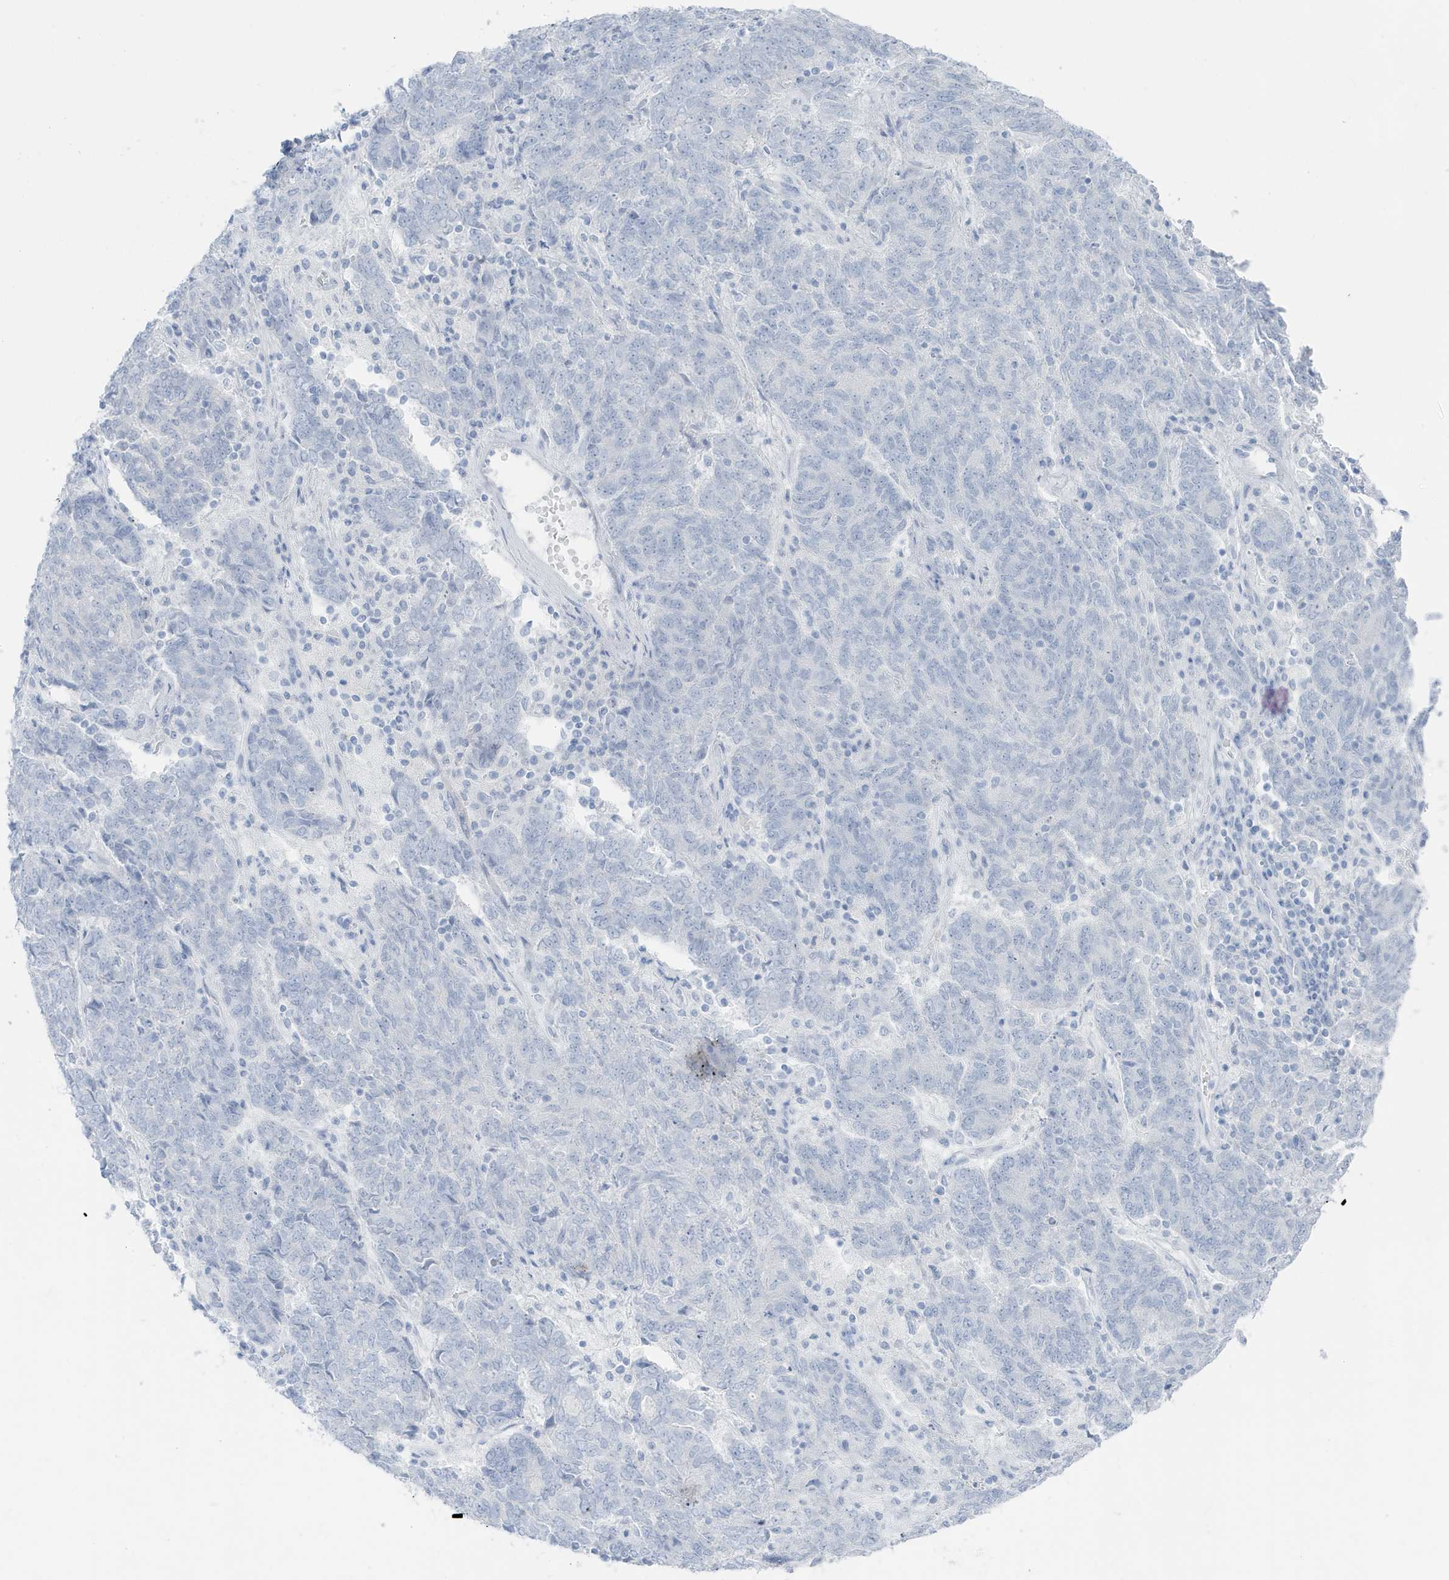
{"staining": {"intensity": "negative", "quantity": "none", "location": "none"}, "tissue": "endometrial cancer", "cell_type": "Tumor cells", "image_type": "cancer", "snomed": [{"axis": "morphology", "description": "Adenocarcinoma, NOS"}, {"axis": "topography", "description": "Endometrium"}], "caption": "Tumor cells are negative for protein expression in human endometrial adenocarcinoma.", "gene": "ZFP64", "patient": {"sex": "female", "age": 80}}